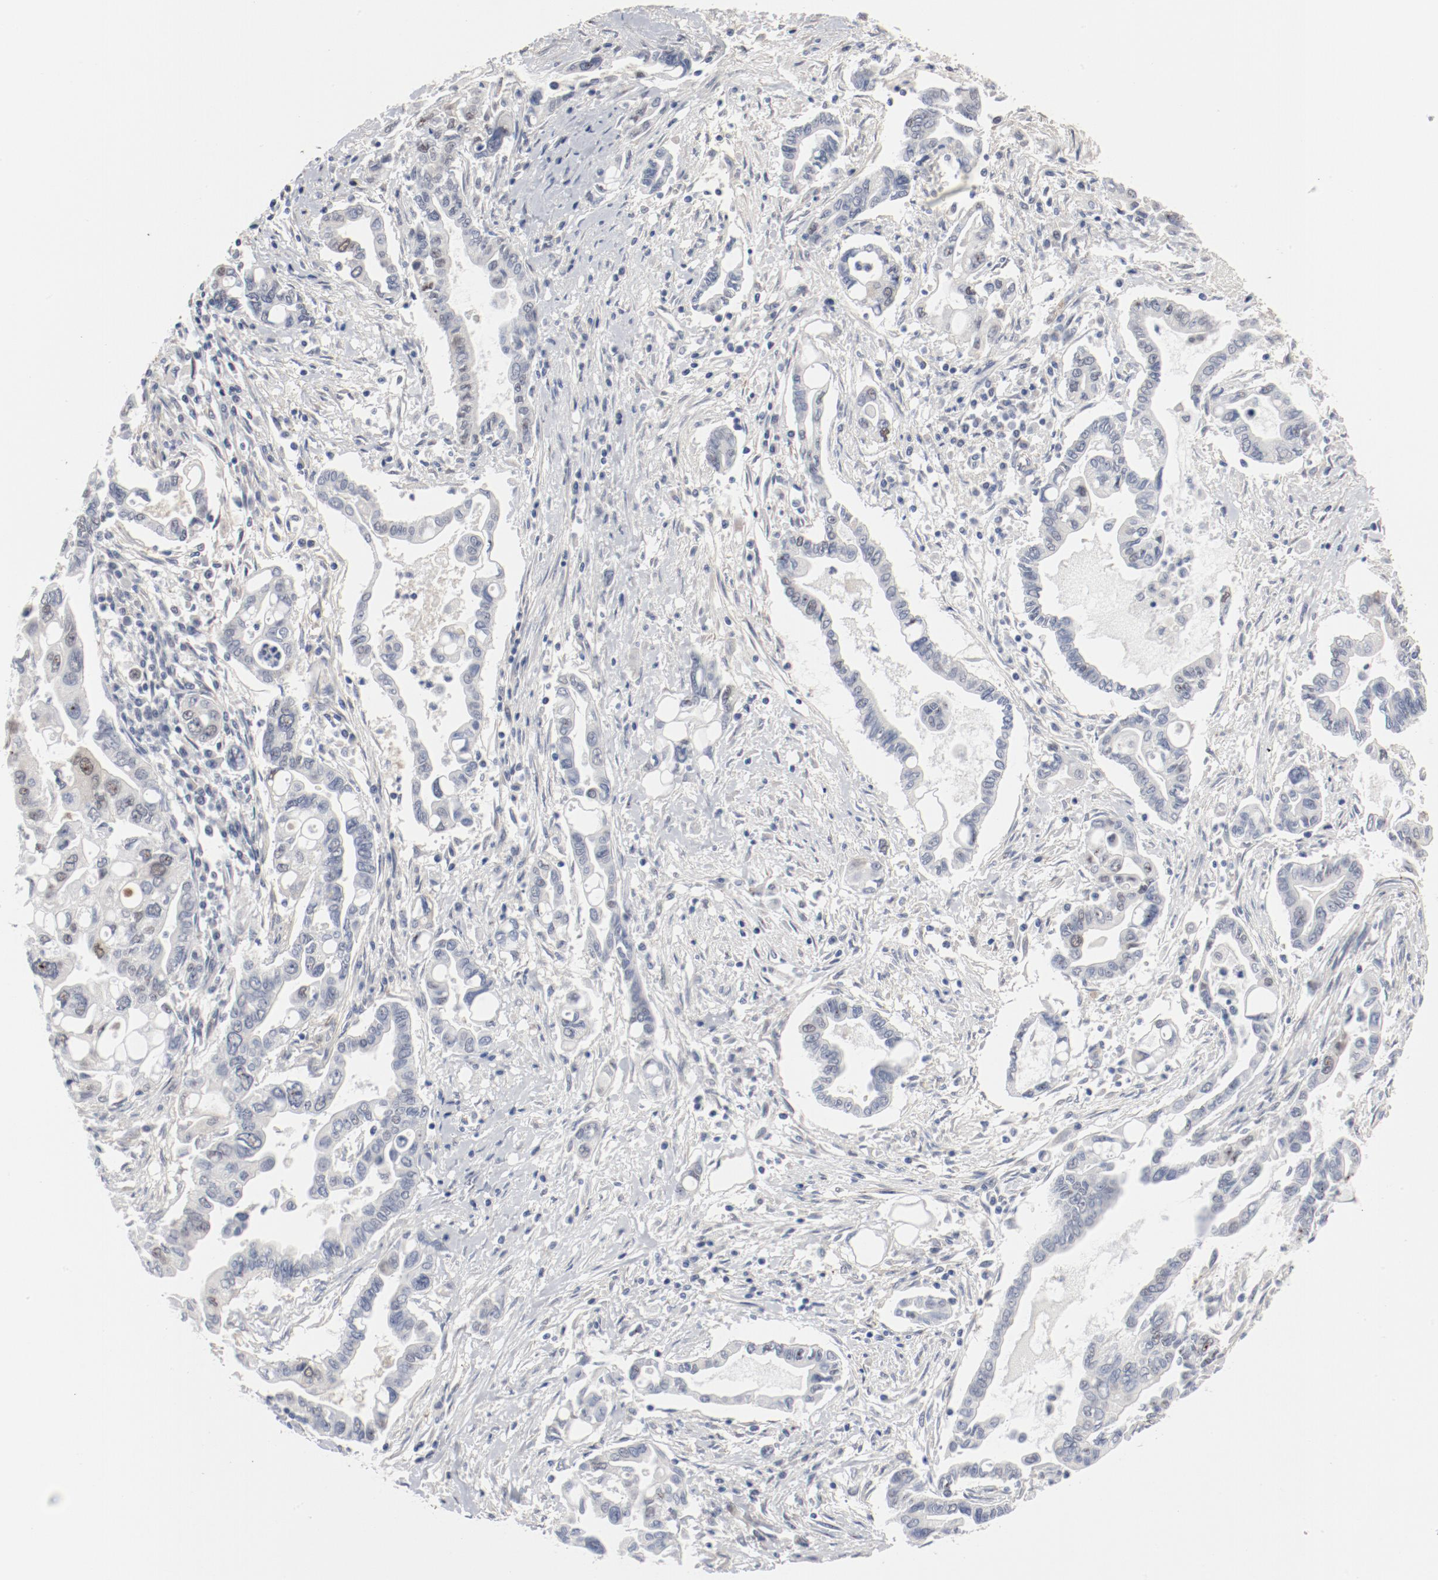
{"staining": {"intensity": "negative", "quantity": "none", "location": "none"}, "tissue": "pancreatic cancer", "cell_type": "Tumor cells", "image_type": "cancer", "snomed": [{"axis": "morphology", "description": "Adenocarcinoma, NOS"}, {"axis": "topography", "description": "Pancreas"}], "caption": "A high-resolution micrograph shows IHC staining of adenocarcinoma (pancreatic), which shows no significant positivity in tumor cells.", "gene": "CDK1", "patient": {"sex": "female", "age": 57}}